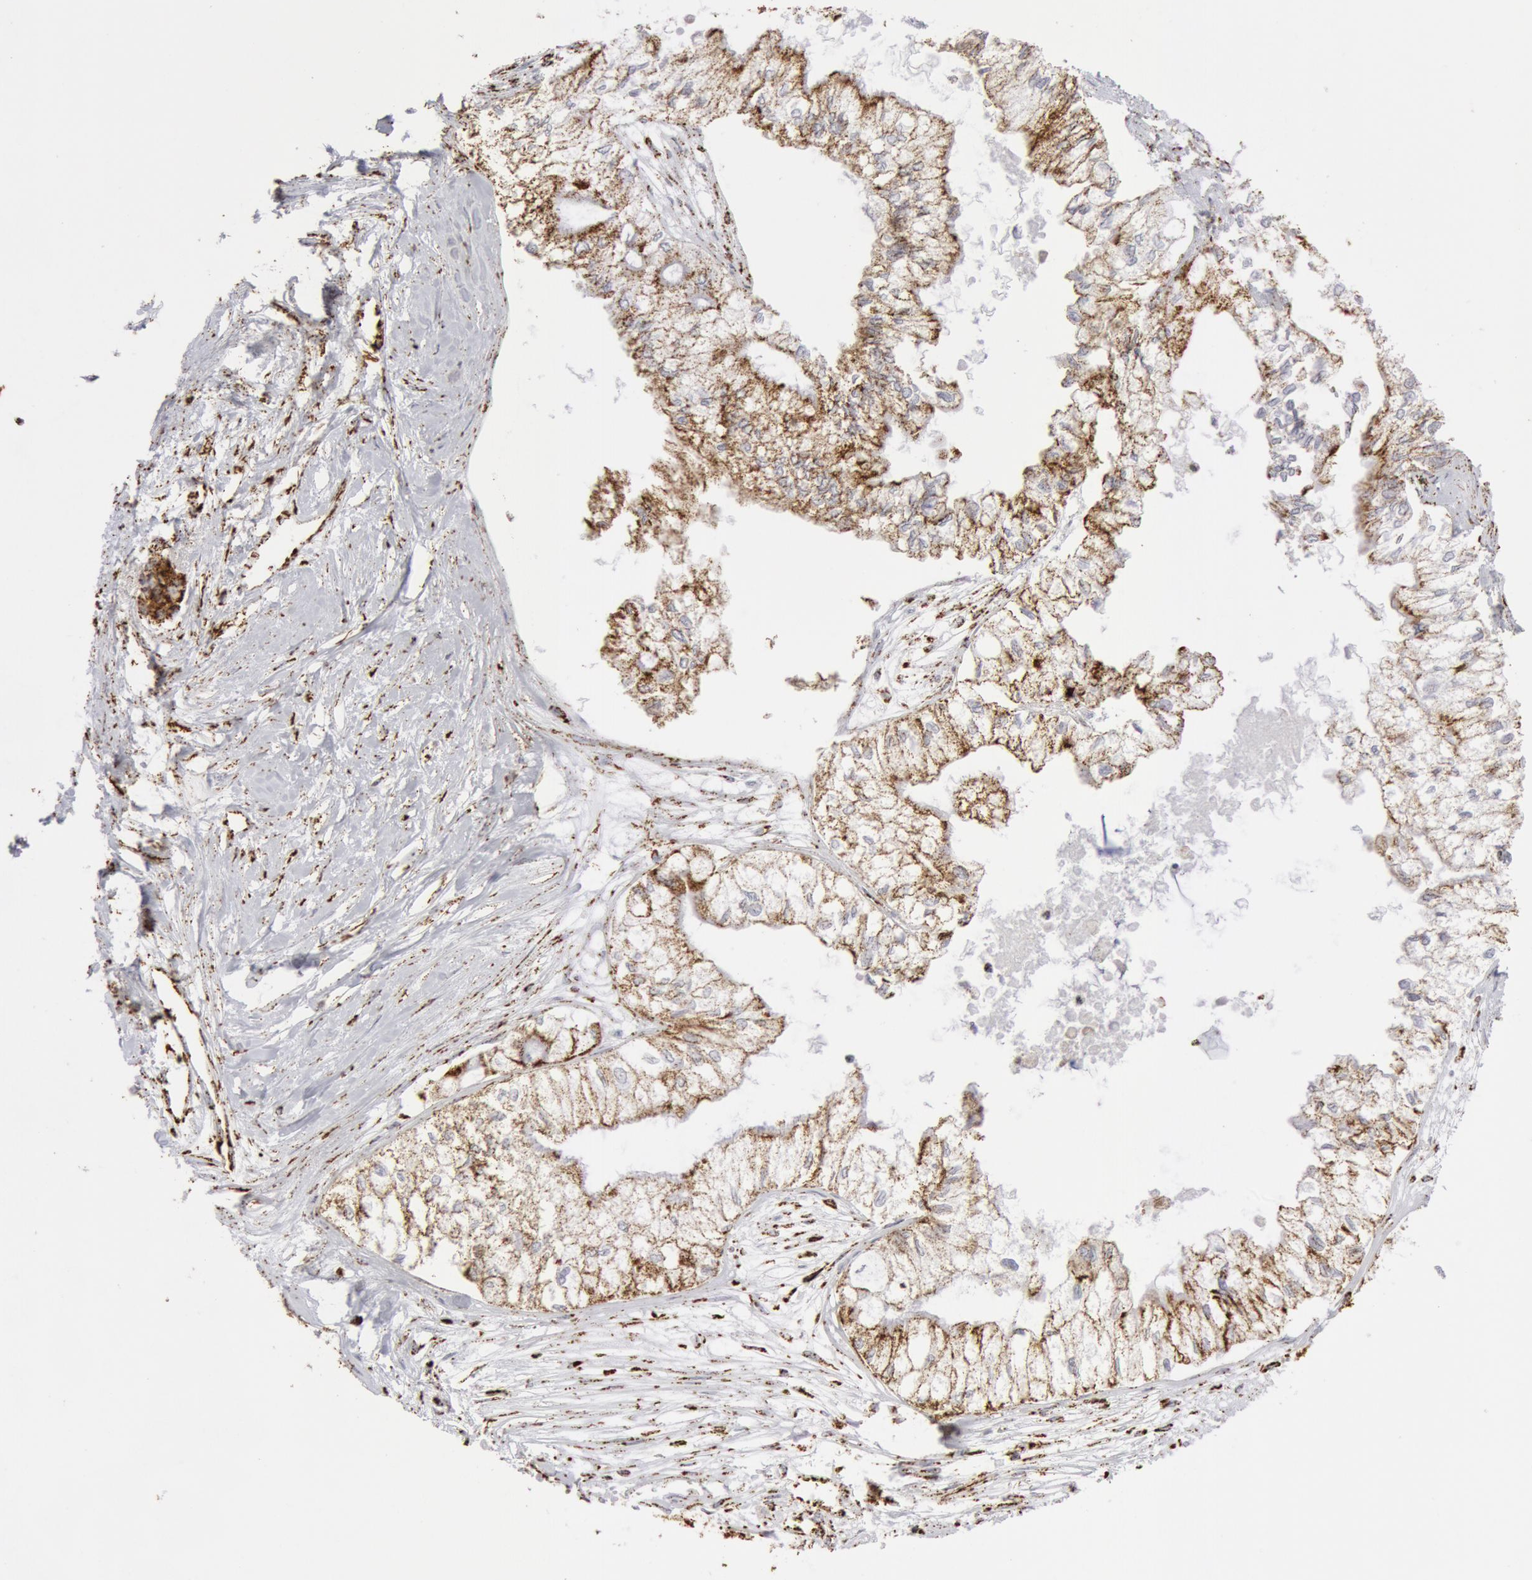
{"staining": {"intensity": "strong", "quantity": ">75%", "location": "cytoplasmic/membranous"}, "tissue": "pancreatic cancer", "cell_type": "Tumor cells", "image_type": "cancer", "snomed": [{"axis": "morphology", "description": "Adenocarcinoma, NOS"}, {"axis": "topography", "description": "Pancreas"}], "caption": "Brown immunohistochemical staining in human pancreatic adenocarcinoma reveals strong cytoplasmic/membranous expression in about >75% of tumor cells.", "gene": "ATP5F1B", "patient": {"sex": "male", "age": 79}}